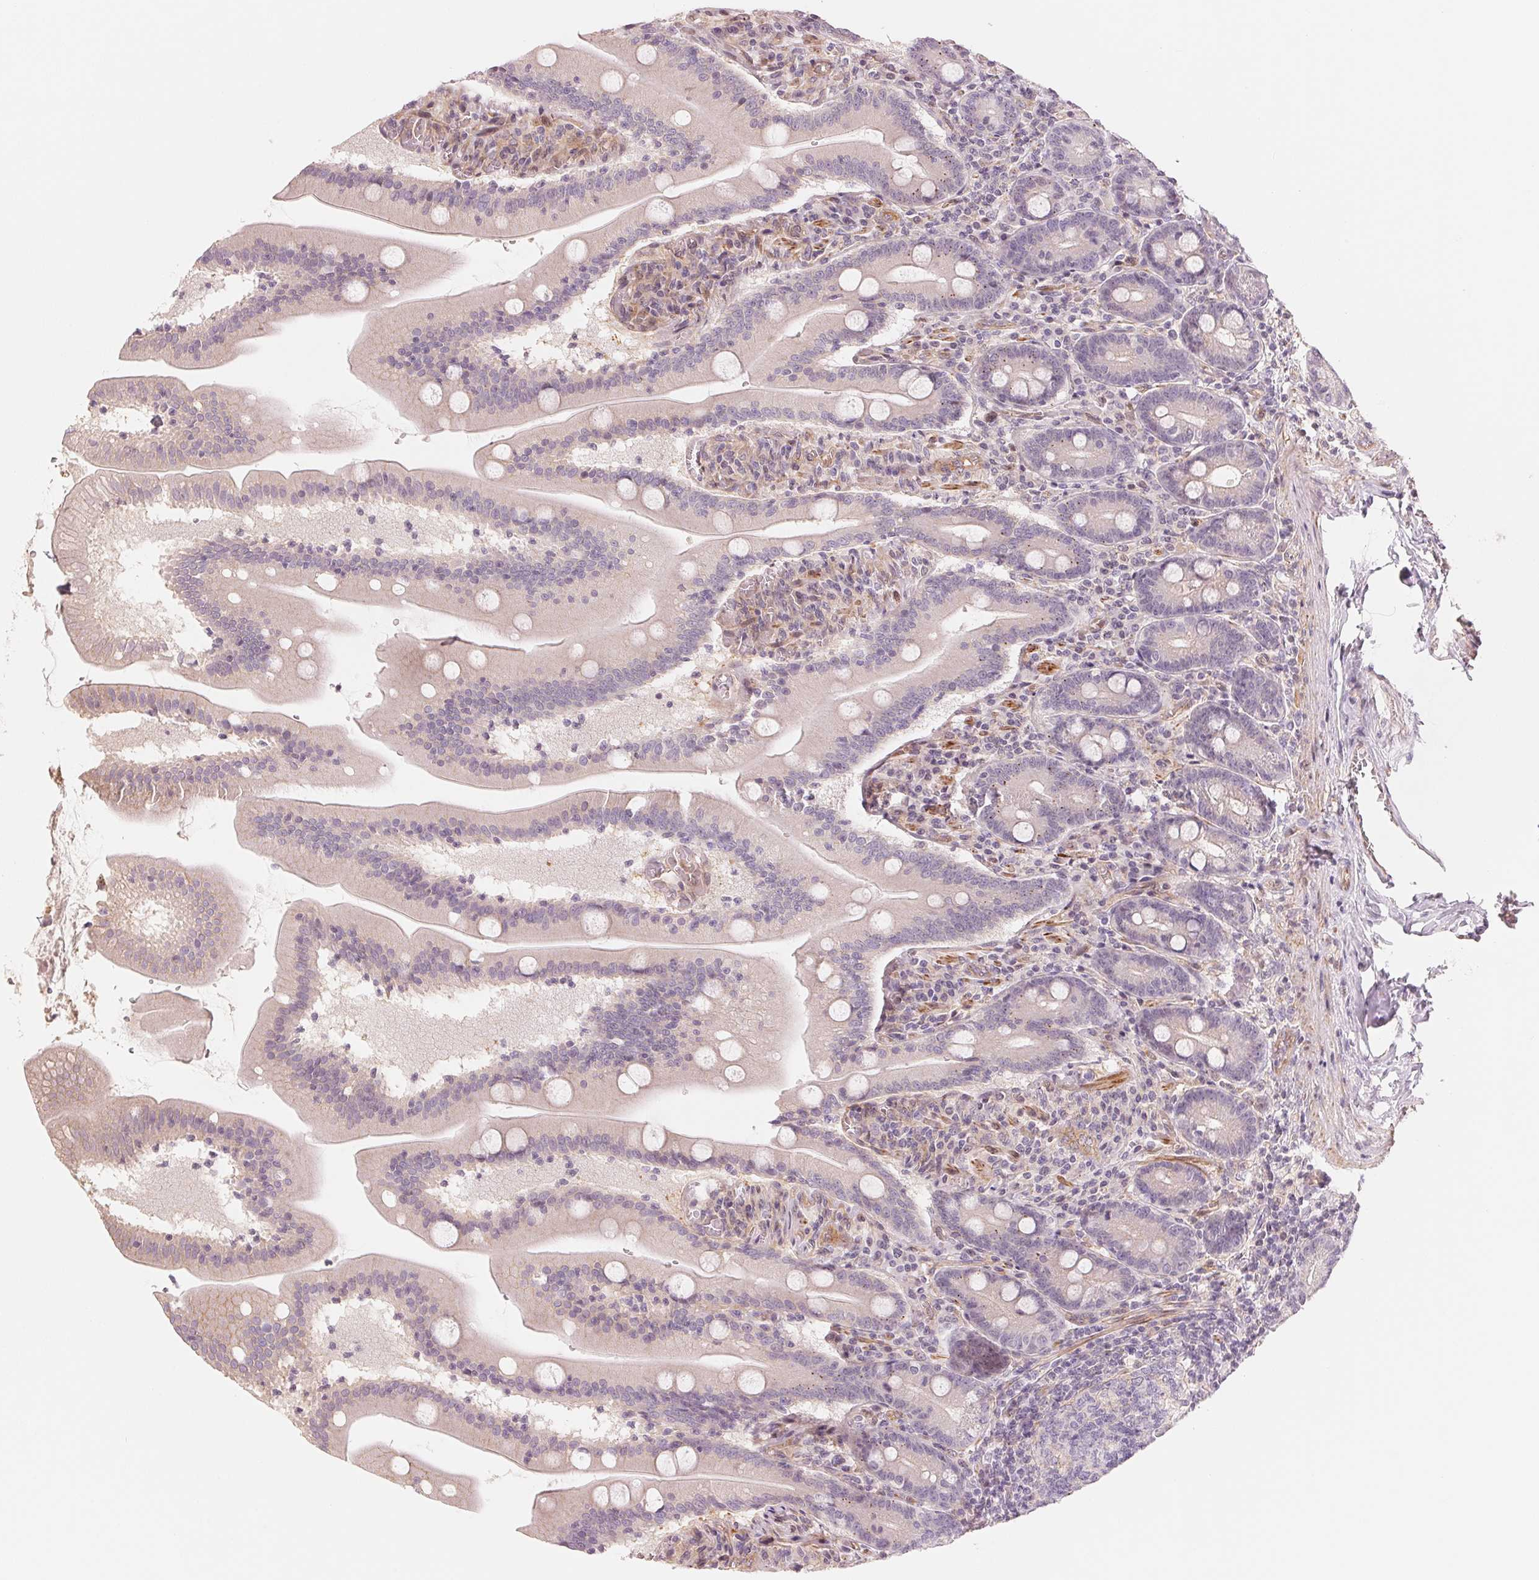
{"staining": {"intensity": "weak", "quantity": "25%-75%", "location": "cytoplasmic/membranous"}, "tissue": "small intestine", "cell_type": "Glandular cells", "image_type": "normal", "snomed": [{"axis": "morphology", "description": "Normal tissue, NOS"}, {"axis": "topography", "description": "Small intestine"}], "caption": "Normal small intestine was stained to show a protein in brown. There is low levels of weak cytoplasmic/membranous staining in about 25%-75% of glandular cells. (brown staining indicates protein expression, while blue staining denotes nuclei).", "gene": "SLC17A4", "patient": {"sex": "male", "age": 37}}